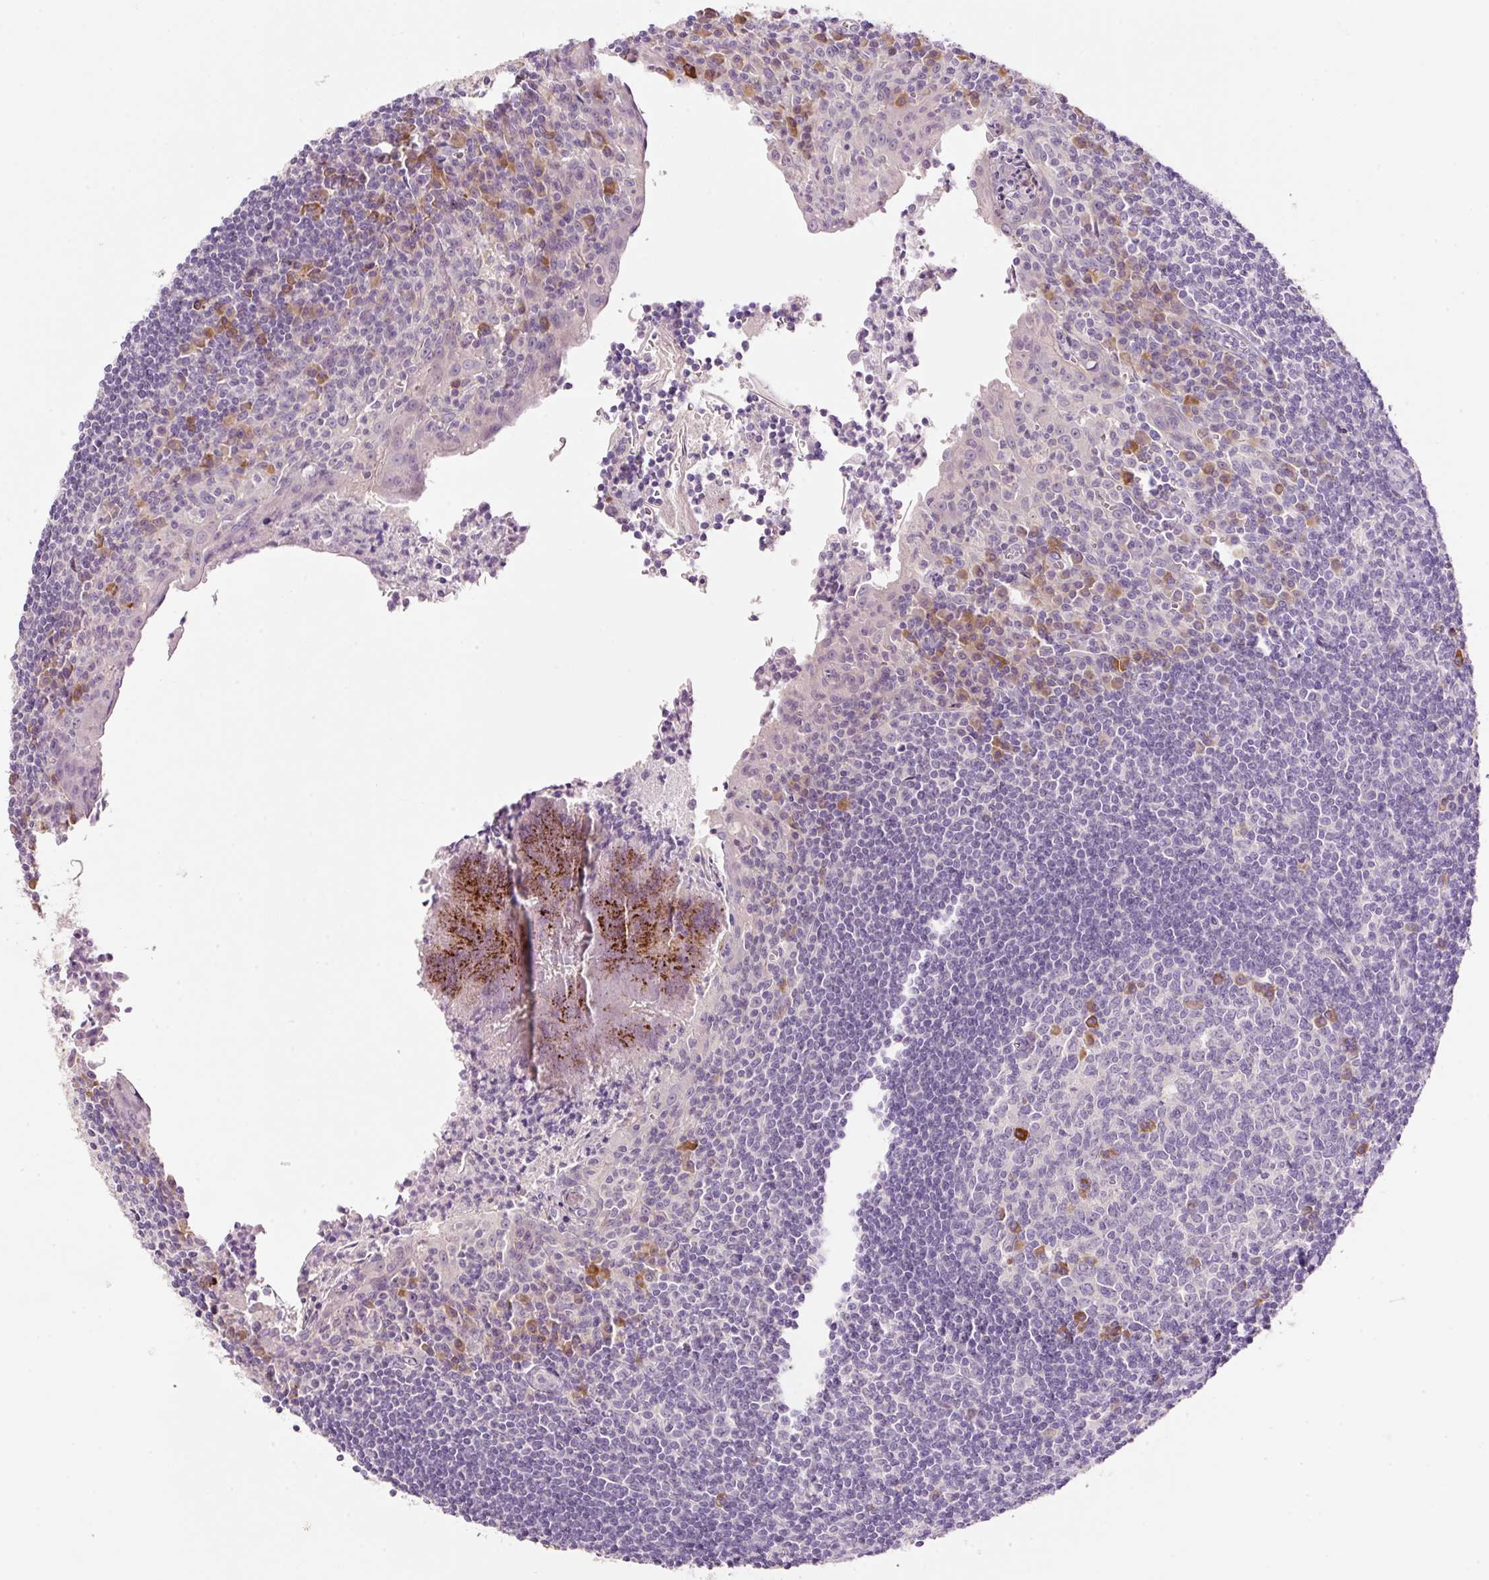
{"staining": {"intensity": "strong", "quantity": "<25%", "location": "cytoplasmic/membranous"}, "tissue": "tonsil", "cell_type": "Germinal center cells", "image_type": "normal", "snomed": [{"axis": "morphology", "description": "Normal tissue, NOS"}, {"axis": "topography", "description": "Tonsil"}], "caption": "A medium amount of strong cytoplasmic/membranous positivity is appreciated in approximately <25% of germinal center cells in normal tonsil. Nuclei are stained in blue.", "gene": "TENT5C", "patient": {"sex": "male", "age": 27}}